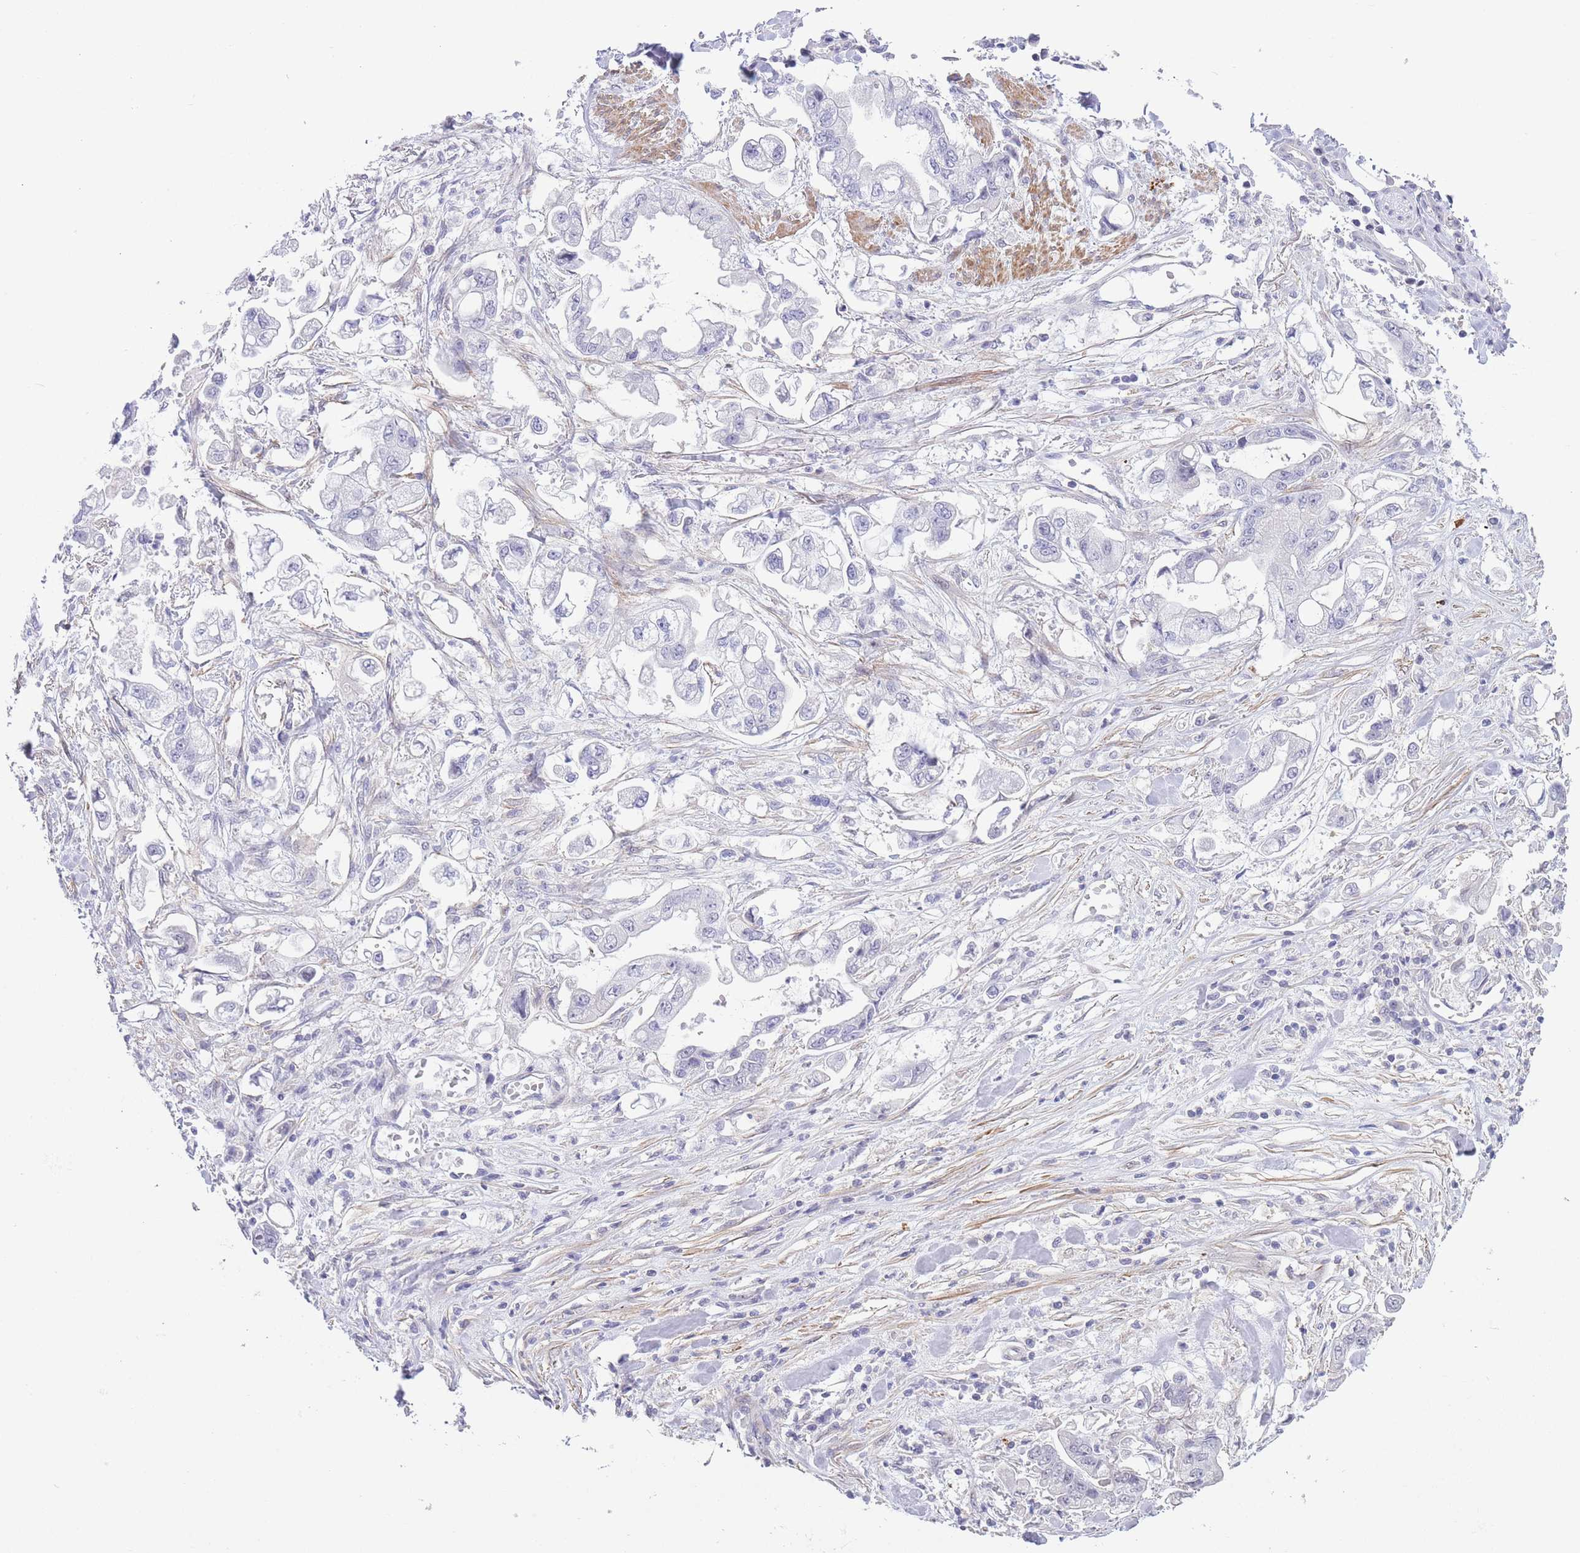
{"staining": {"intensity": "negative", "quantity": "none", "location": "none"}, "tissue": "stomach cancer", "cell_type": "Tumor cells", "image_type": "cancer", "snomed": [{"axis": "morphology", "description": "Adenocarcinoma, NOS"}, {"axis": "topography", "description": "Stomach"}], "caption": "A high-resolution micrograph shows immunohistochemistry (IHC) staining of adenocarcinoma (stomach), which displays no significant positivity in tumor cells.", "gene": "ASAP3", "patient": {"sex": "male", "age": 62}}